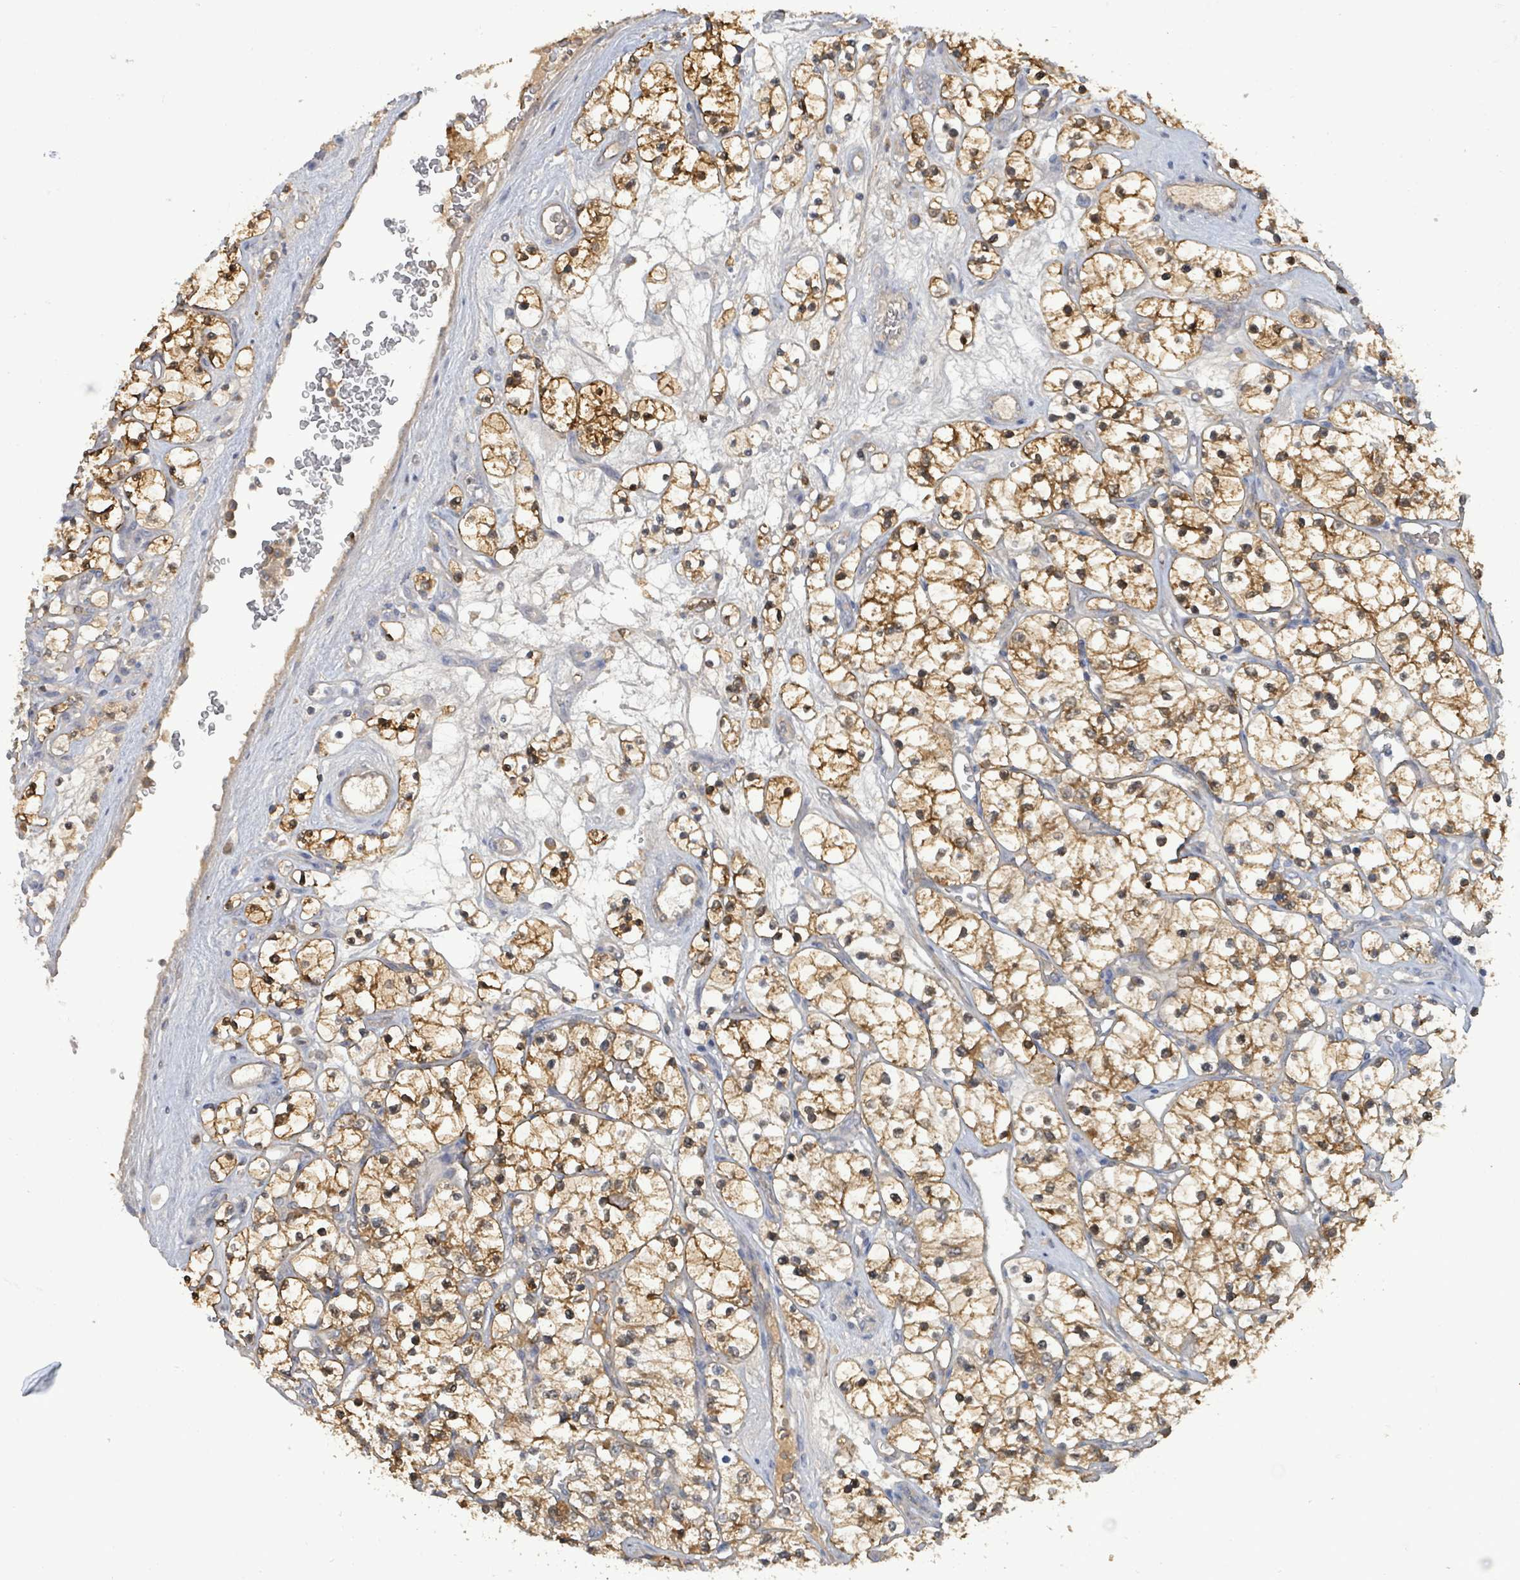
{"staining": {"intensity": "moderate", "quantity": ">75%", "location": "cytoplasmic/membranous"}, "tissue": "renal cancer", "cell_type": "Tumor cells", "image_type": "cancer", "snomed": [{"axis": "morphology", "description": "Adenocarcinoma, NOS"}, {"axis": "topography", "description": "Kidney"}], "caption": "This histopathology image demonstrates renal adenocarcinoma stained with immunohistochemistry (IHC) to label a protein in brown. The cytoplasmic/membranous of tumor cells show moderate positivity for the protein. Nuclei are counter-stained blue.", "gene": "PGAM1", "patient": {"sex": "female", "age": 69}}